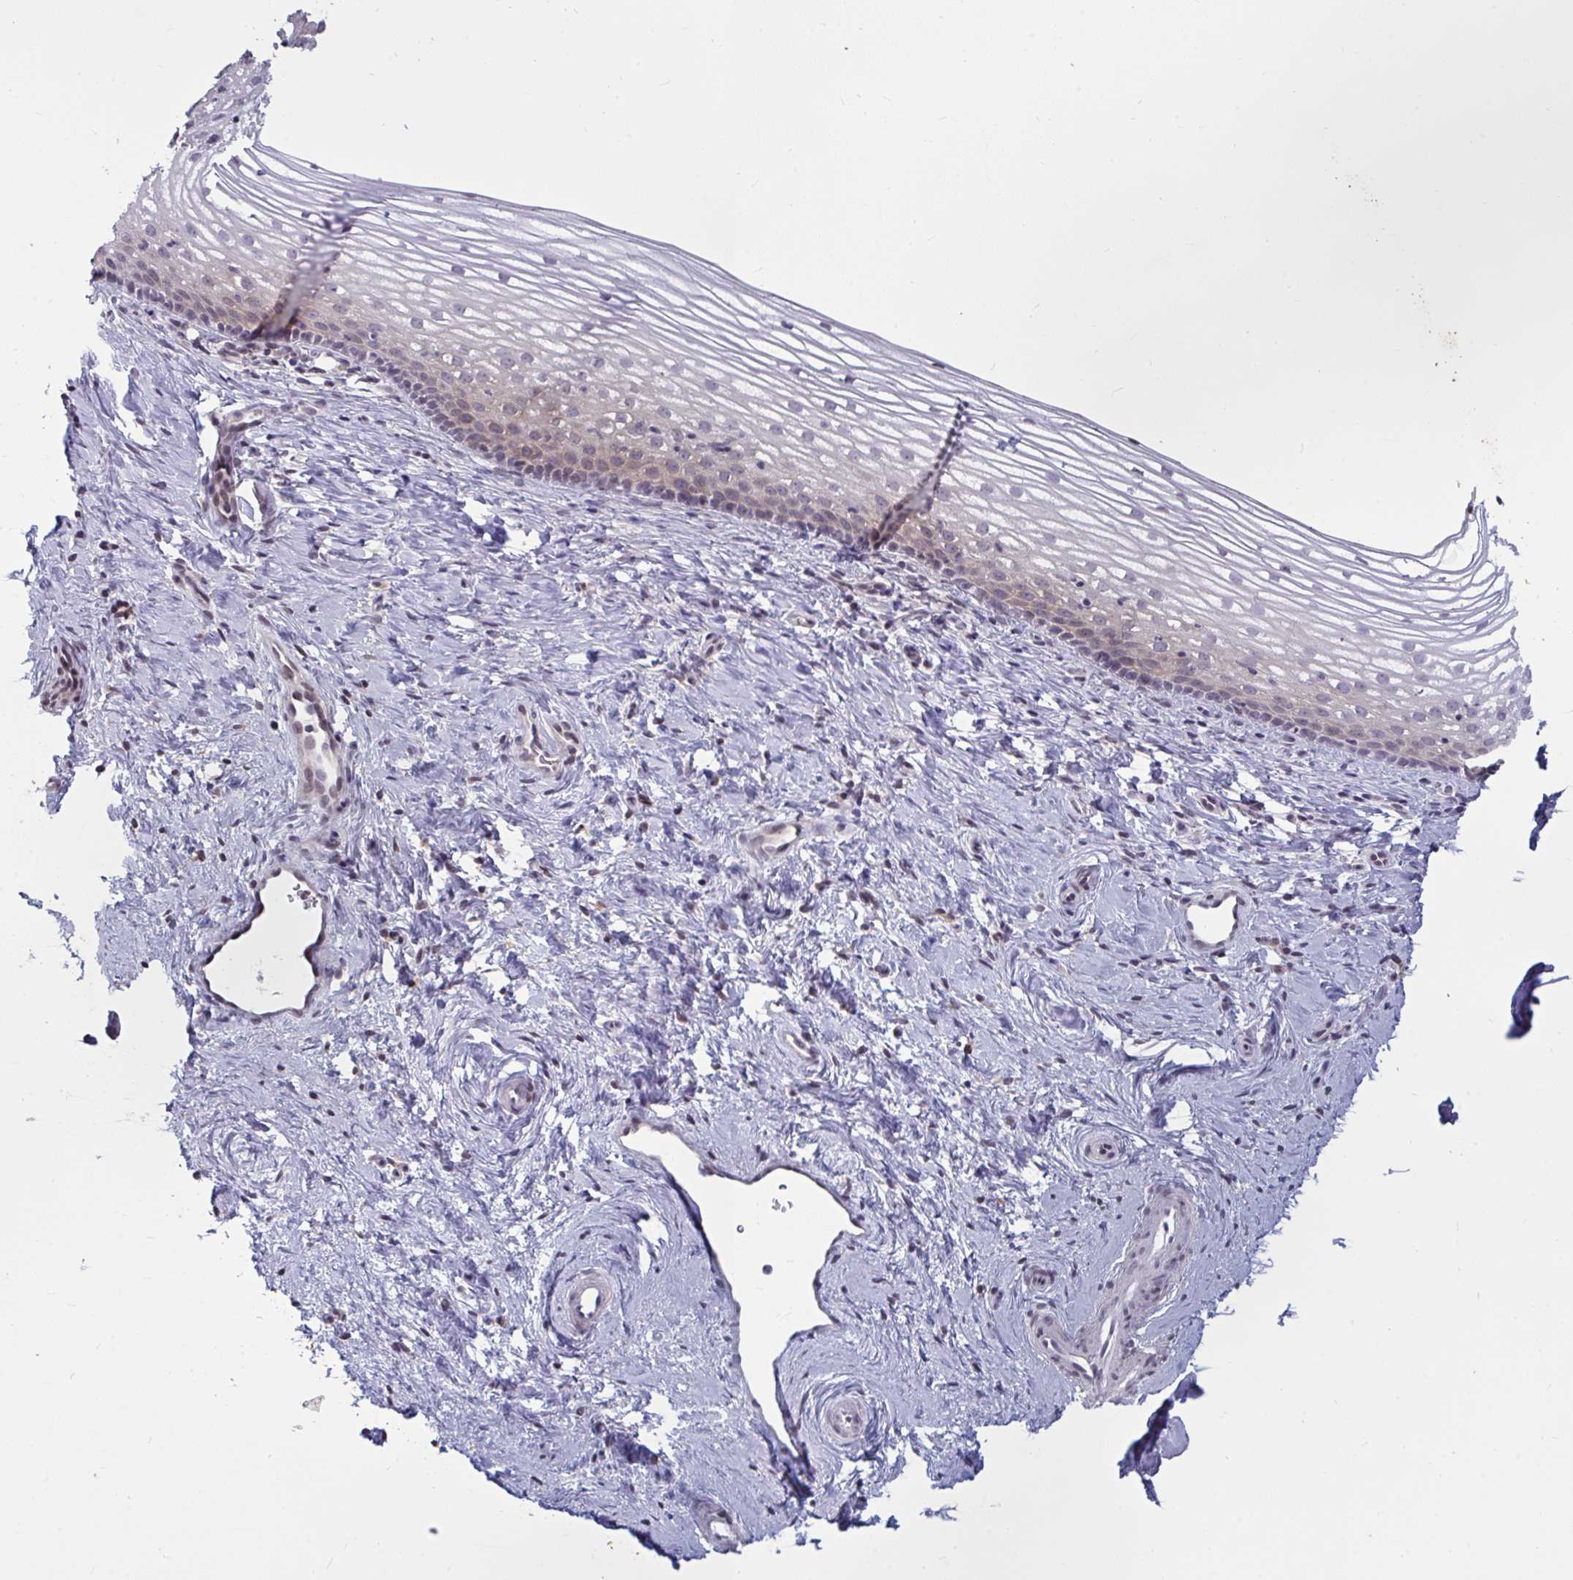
{"staining": {"intensity": "weak", "quantity": "25%-75%", "location": "cytoplasmic/membranous"}, "tissue": "vagina", "cell_type": "Squamous epithelial cells", "image_type": "normal", "snomed": [{"axis": "morphology", "description": "Normal tissue, NOS"}, {"axis": "topography", "description": "Vagina"}], "caption": "Immunohistochemical staining of normal vagina shows low levels of weak cytoplasmic/membranous positivity in approximately 25%-75% of squamous epithelial cells.", "gene": "TBC1D4", "patient": {"sex": "female", "age": 51}}